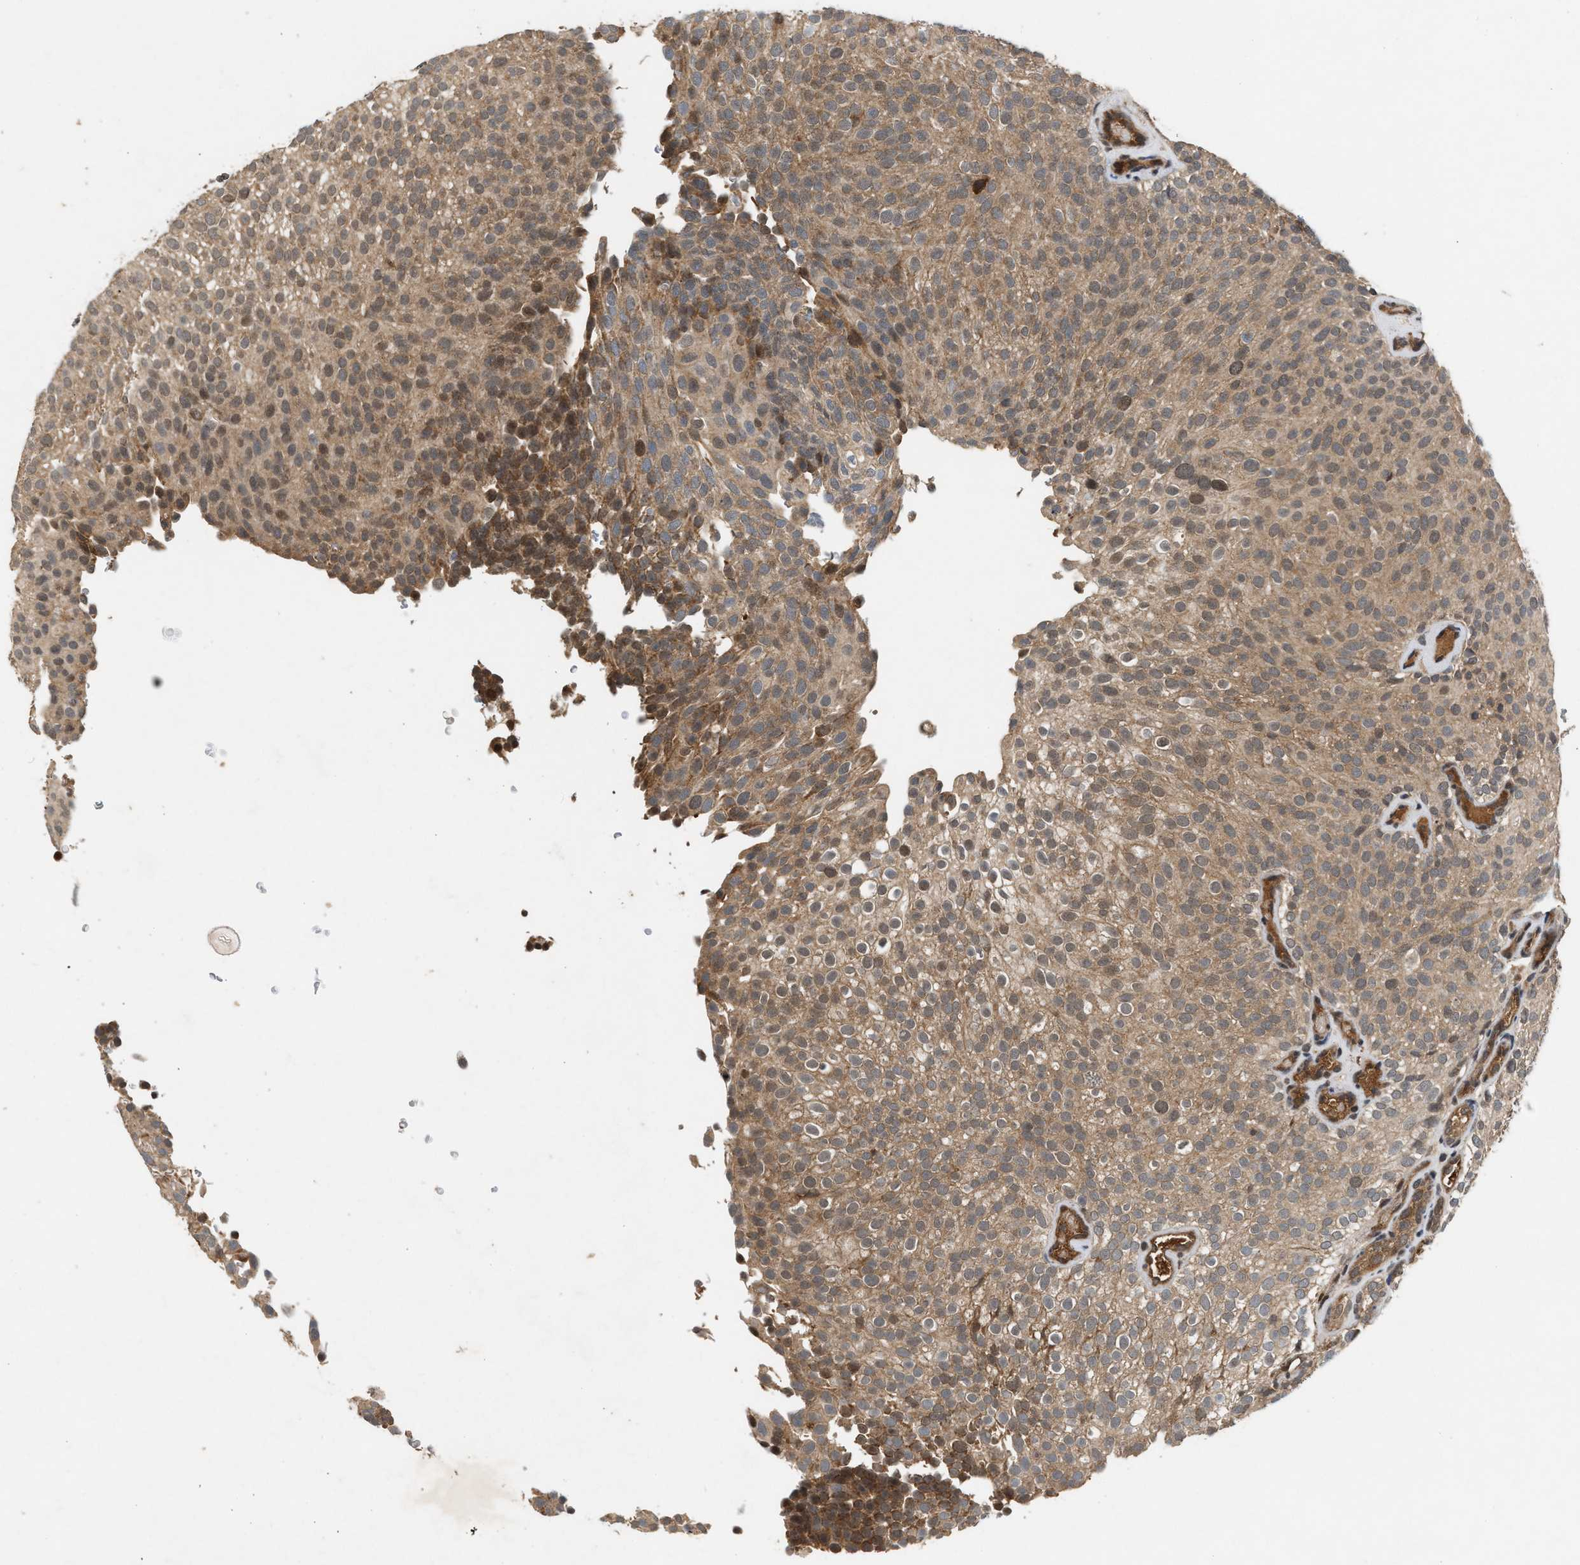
{"staining": {"intensity": "moderate", "quantity": ">75%", "location": "cytoplasmic/membranous,nuclear"}, "tissue": "urothelial cancer", "cell_type": "Tumor cells", "image_type": "cancer", "snomed": [{"axis": "morphology", "description": "Urothelial carcinoma, Low grade"}, {"axis": "topography", "description": "Urinary bladder"}], "caption": "An immunohistochemistry (IHC) micrograph of neoplastic tissue is shown. Protein staining in brown highlights moderate cytoplasmic/membranous and nuclear positivity in low-grade urothelial carcinoma within tumor cells.", "gene": "RUSC2", "patient": {"sex": "male", "age": 78}}